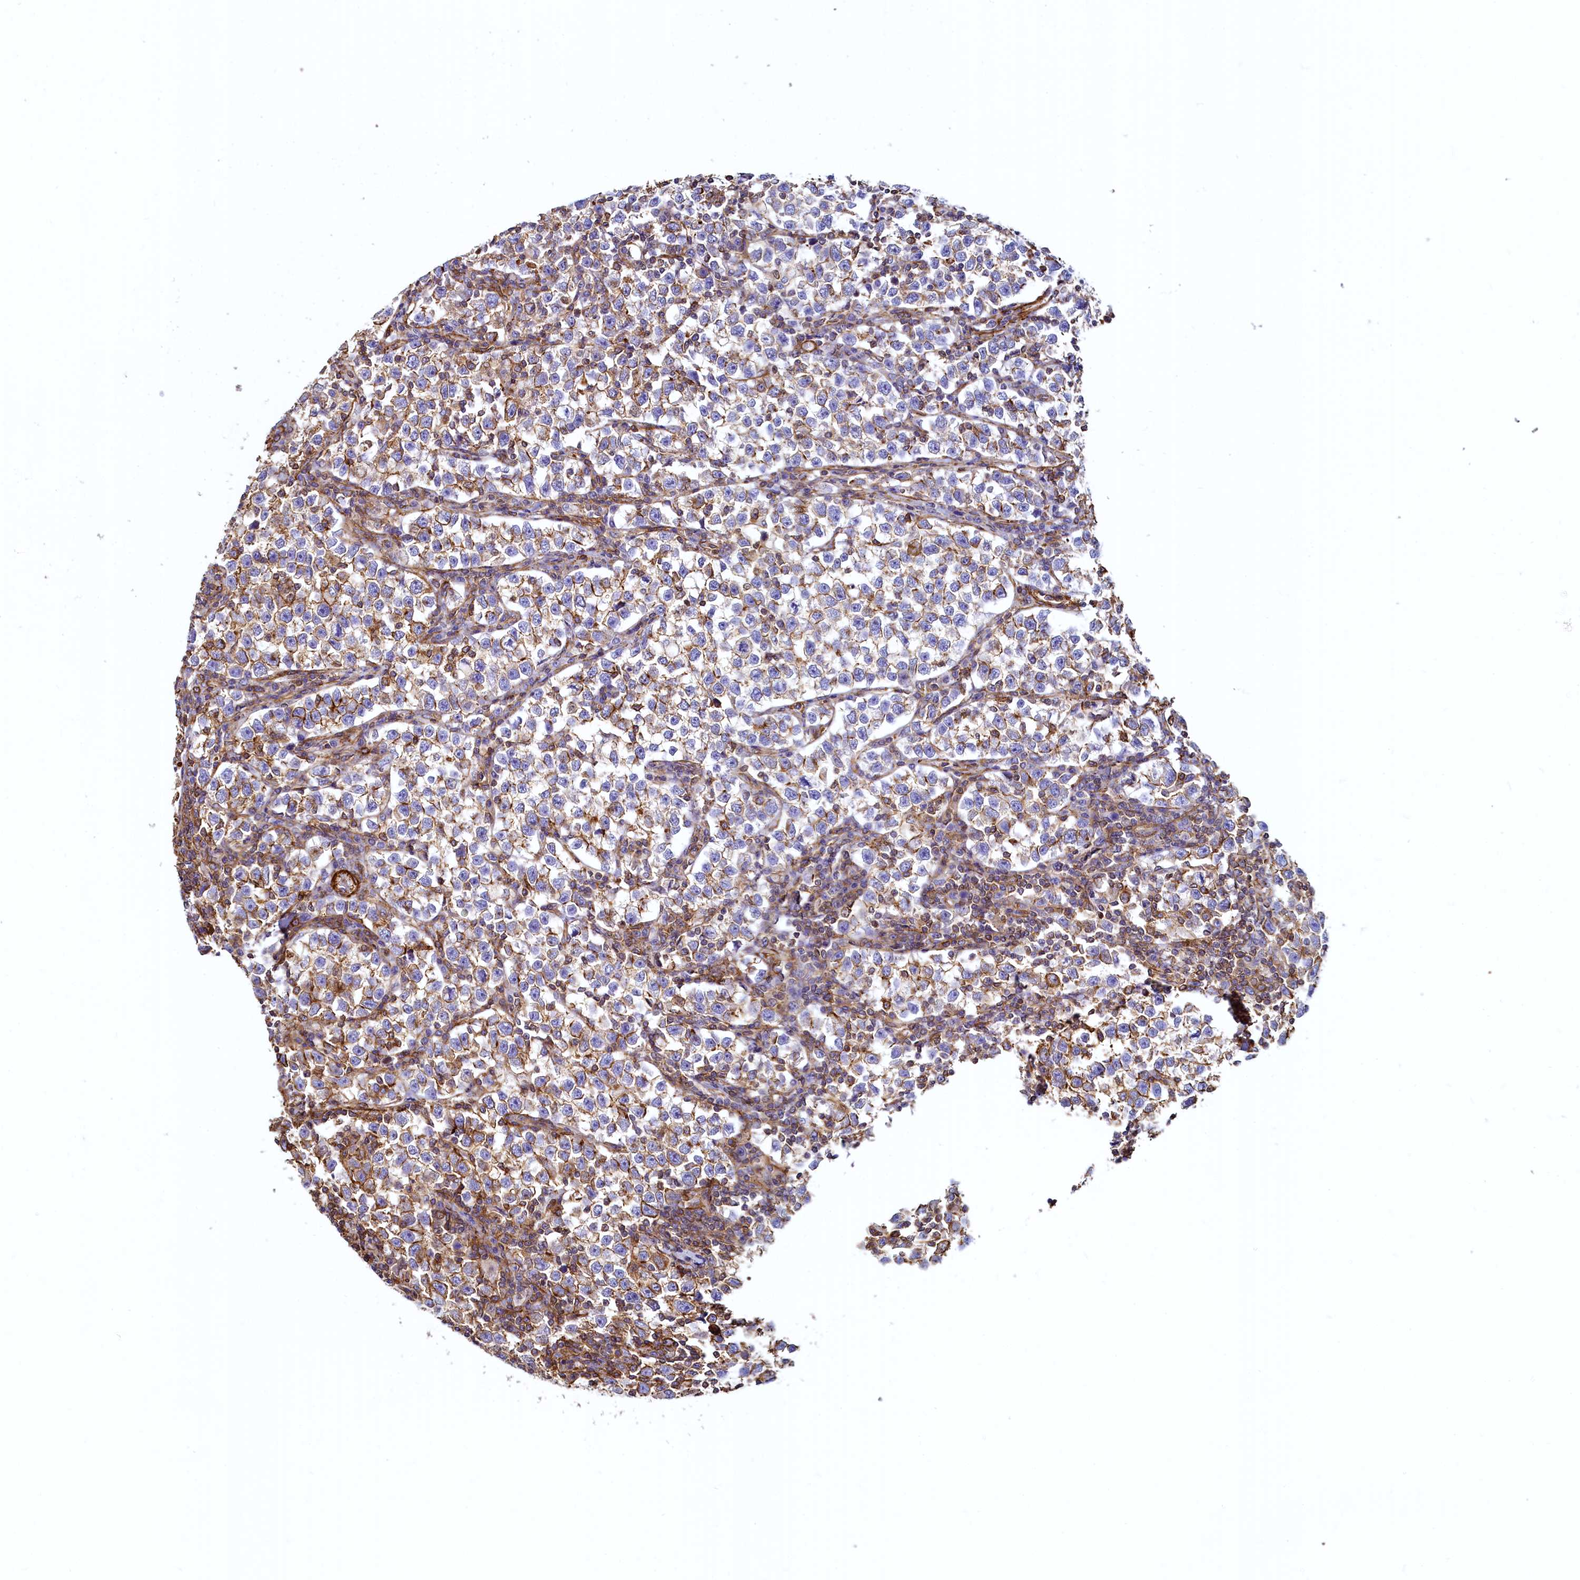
{"staining": {"intensity": "moderate", "quantity": ">75%", "location": "cytoplasmic/membranous"}, "tissue": "testis cancer", "cell_type": "Tumor cells", "image_type": "cancer", "snomed": [{"axis": "morphology", "description": "Normal tissue, NOS"}, {"axis": "morphology", "description": "Seminoma, NOS"}, {"axis": "topography", "description": "Testis"}], "caption": "There is medium levels of moderate cytoplasmic/membranous staining in tumor cells of testis cancer (seminoma), as demonstrated by immunohistochemical staining (brown color).", "gene": "THBS1", "patient": {"sex": "male", "age": 43}}